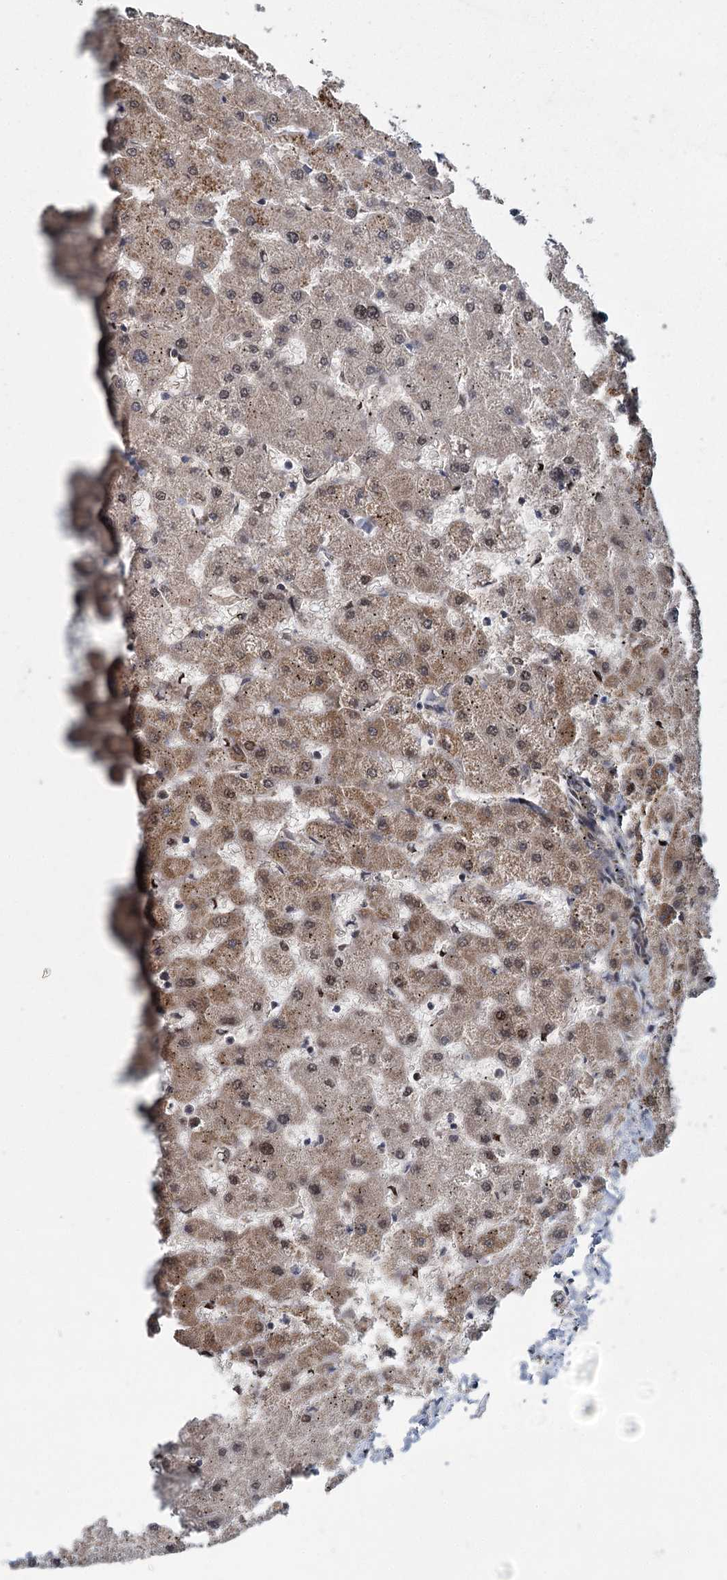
{"staining": {"intensity": "weak", "quantity": ">75%", "location": "cytoplasmic/membranous,nuclear"}, "tissue": "liver", "cell_type": "Cholangiocytes", "image_type": "normal", "snomed": [{"axis": "morphology", "description": "Normal tissue, NOS"}, {"axis": "topography", "description": "Liver"}], "caption": "Cholangiocytes display low levels of weak cytoplasmic/membranous,nuclear staining in about >75% of cells in benign liver.", "gene": "MYG1", "patient": {"sex": "female", "age": 63}}